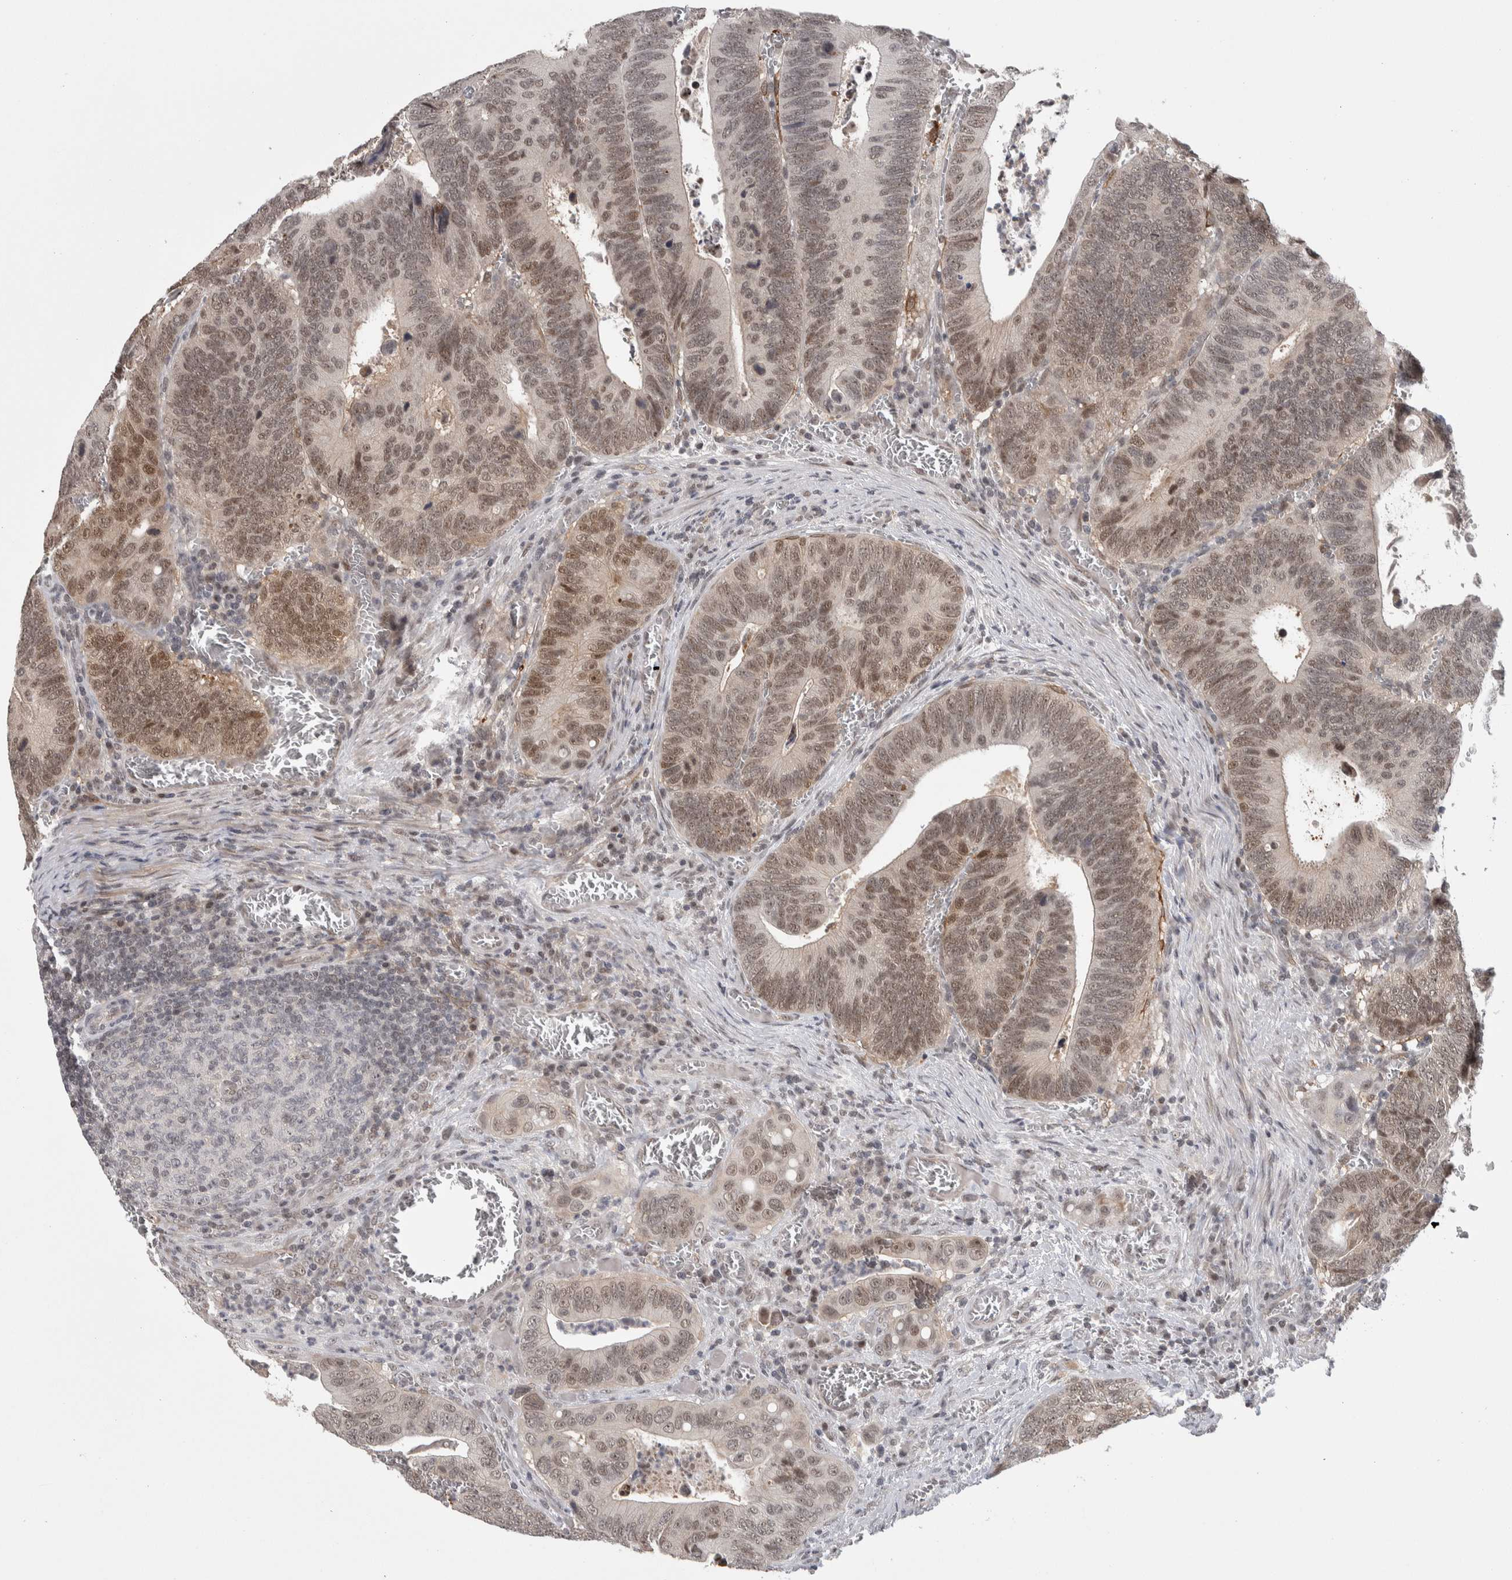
{"staining": {"intensity": "moderate", "quantity": ">75%", "location": "nuclear"}, "tissue": "colorectal cancer", "cell_type": "Tumor cells", "image_type": "cancer", "snomed": [{"axis": "morphology", "description": "Inflammation, NOS"}, {"axis": "morphology", "description": "Adenocarcinoma, NOS"}, {"axis": "topography", "description": "Colon"}], "caption": "This is an image of IHC staining of colorectal cancer, which shows moderate staining in the nuclear of tumor cells.", "gene": "ZSCAN21", "patient": {"sex": "male", "age": 72}}